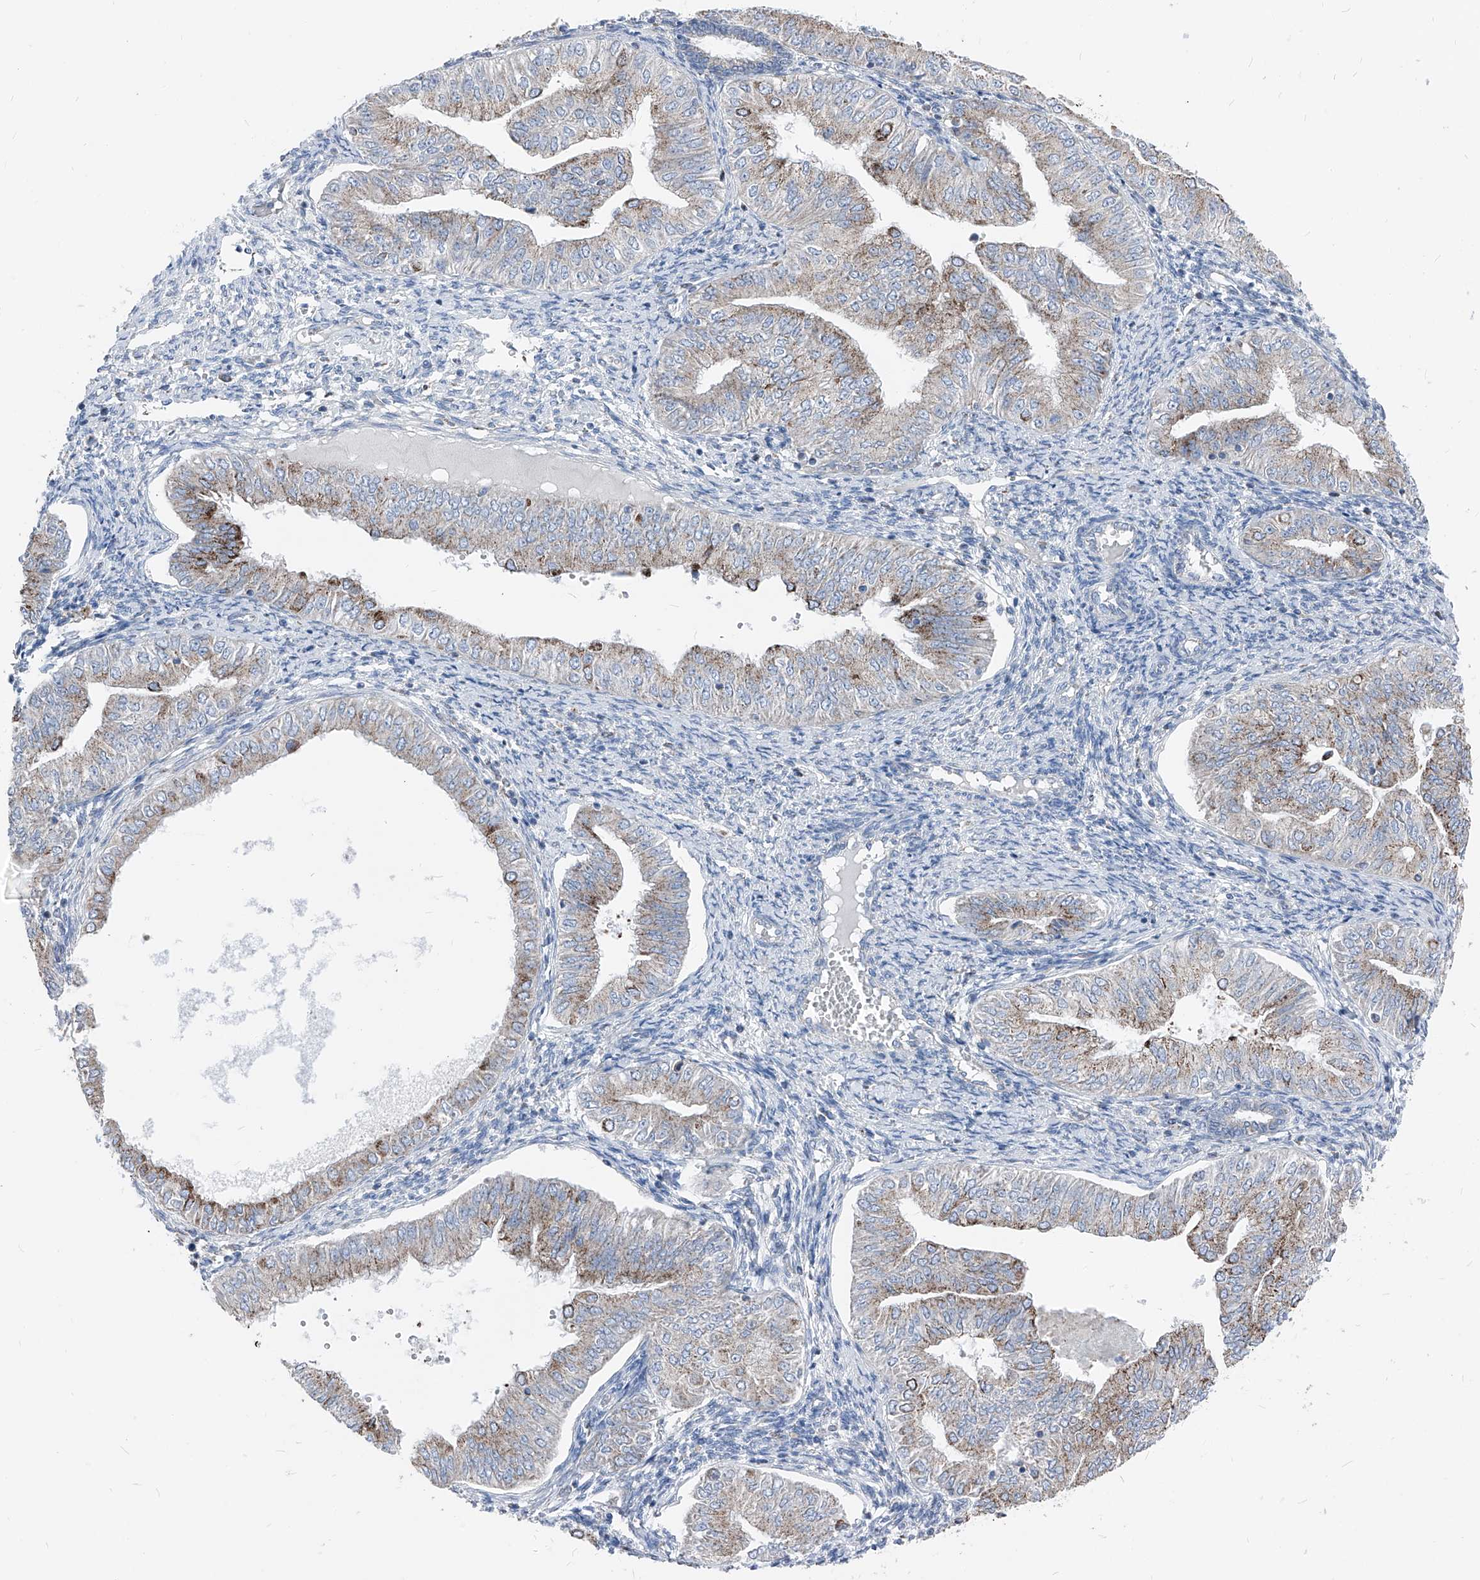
{"staining": {"intensity": "moderate", "quantity": "<25%", "location": "cytoplasmic/membranous"}, "tissue": "endometrial cancer", "cell_type": "Tumor cells", "image_type": "cancer", "snomed": [{"axis": "morphology", "description": "Normal tissue, NOS"}, {"axis": "morphology", "description": "Adenocarcinoma, NOS"}, {"axis": "topography", "description": "Endometrium"}], "caption": "Human endometrial adenocarcinoma stained with a brown dye shows moderate cytoplasmic/membranous positive expression in approximately <25% of tumor cells.", "gene": "AGPS", "patient": {"sex": "female", "age": 53}}